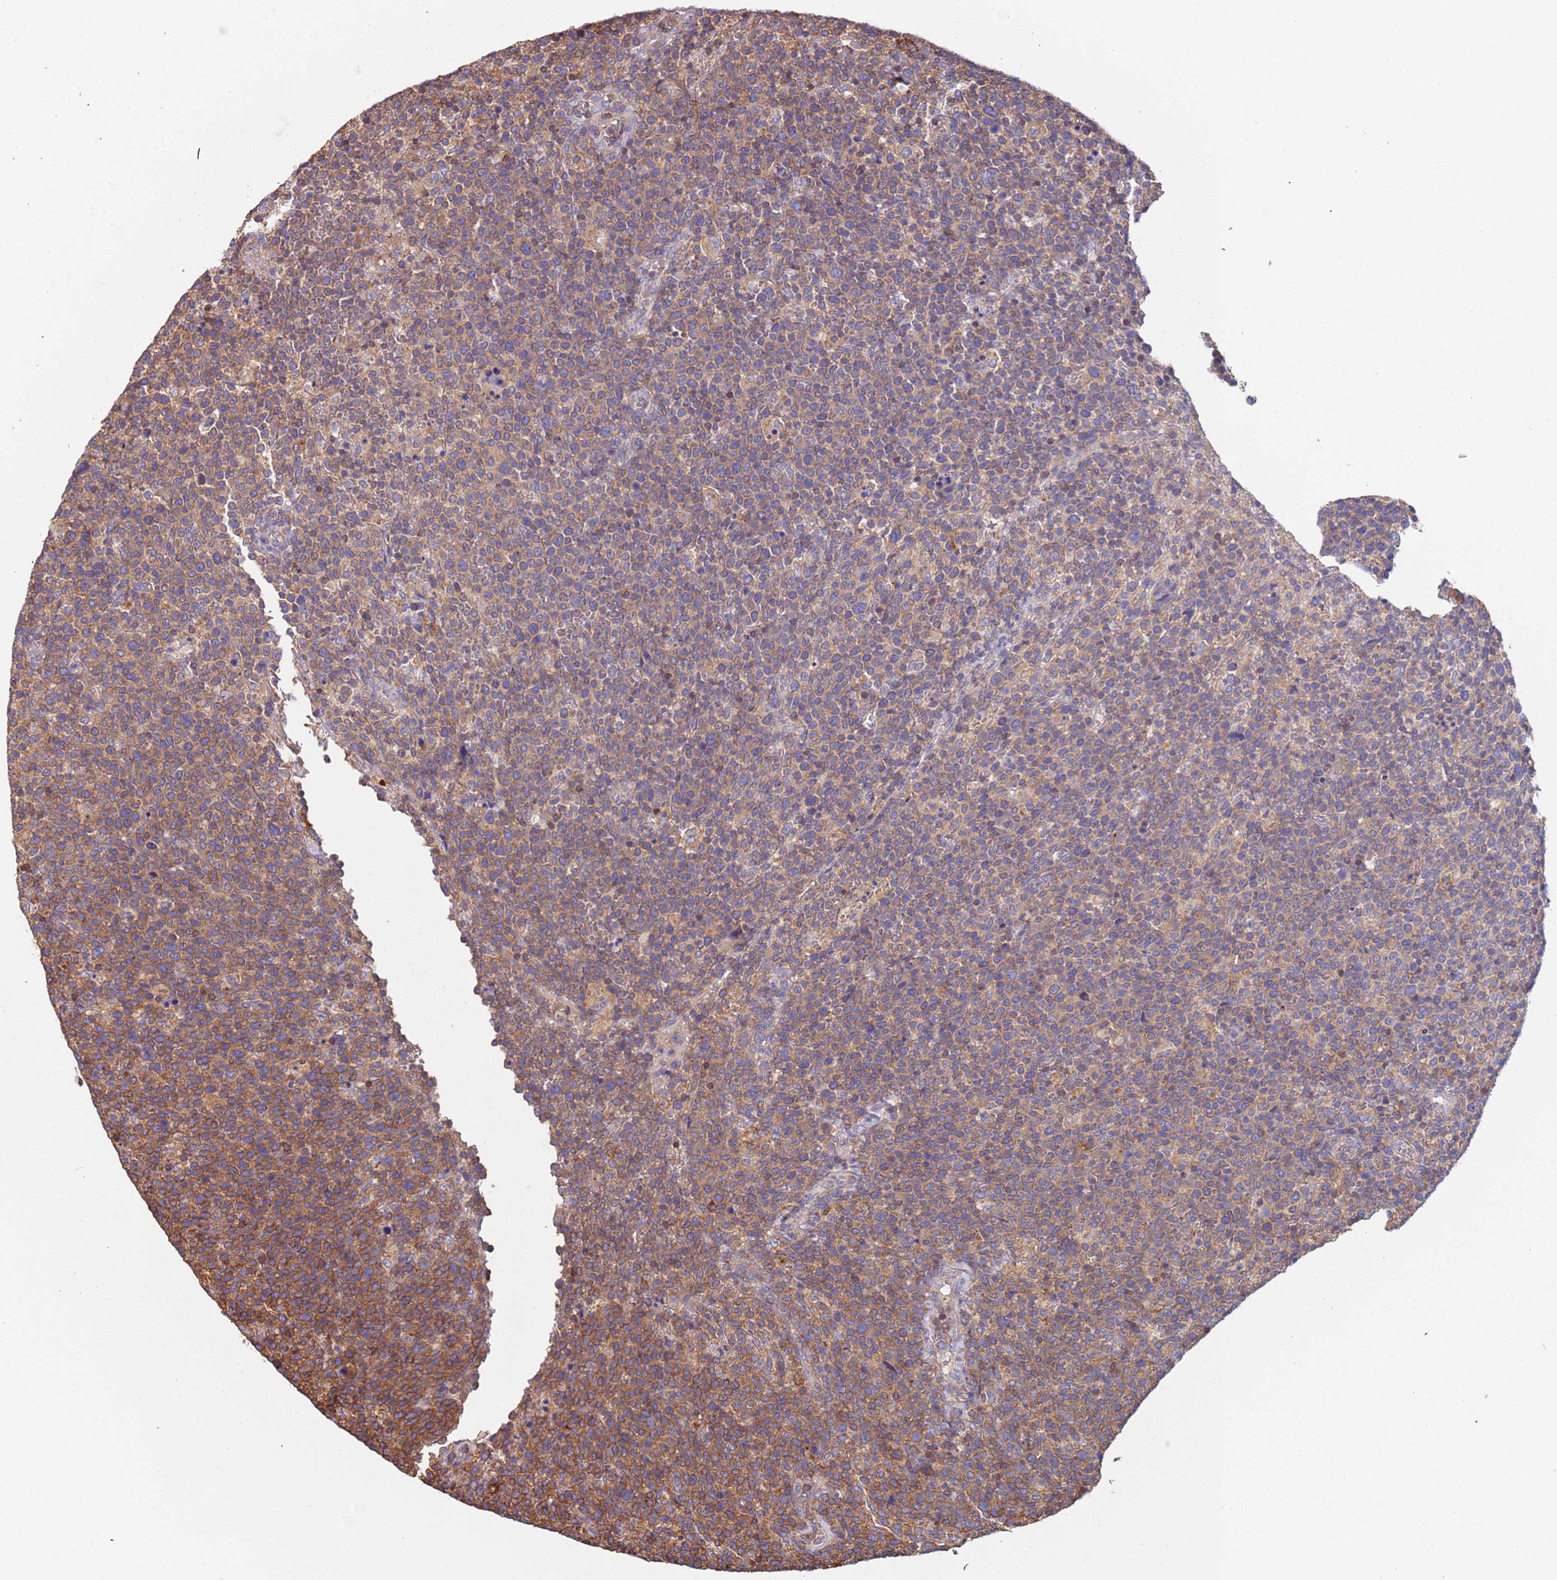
{"staining": {"intensity": "moderate", "quantity": "25%-75%", "location": "cytoplasmic/membranous"}, "tissue": "lymphoma", "cell_type": "Tumor cells", "image_type": "cancer", "snomed": [{"axis": "morphology", "description": "Malignant lymphoma, non-Hodgkin's type, High grade"}, {"axis": "topography", "description": "Lymph node"}], "caption": "Moderate cytoplasmic/membranous protein staining is present in approximately 25%-75% of tumor cells in malignant lymphoma, non-Hodgkin's type (high-grade).", "gene": "SYT4", "patient": {"sex": "male", "age": 61}}